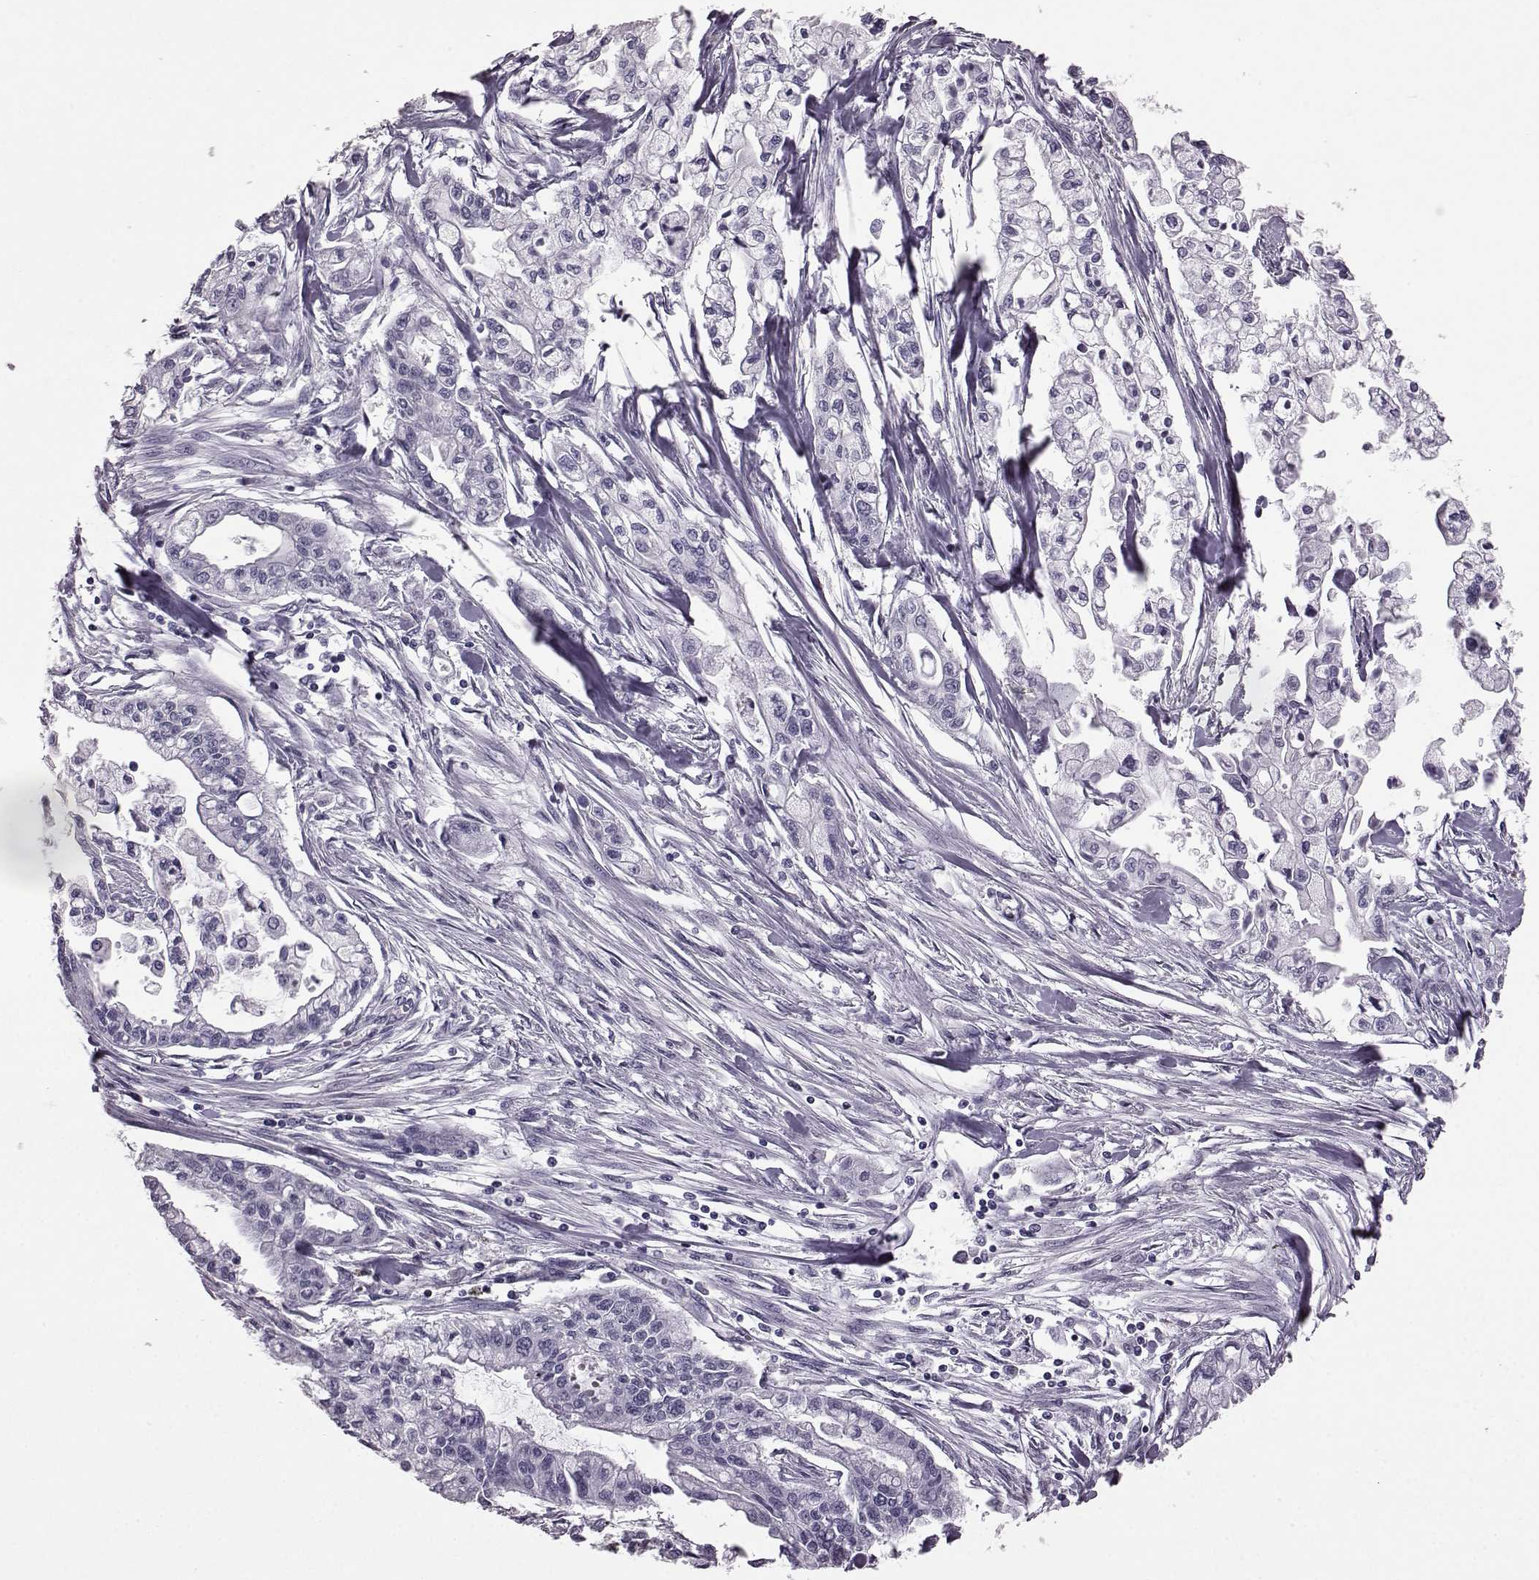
{"staining": {"intensity": "negative", "quantity": "none", "location": "none"}, "tissue": "pancreatic cancer", "cell_type": "Tumor cells", "image_type": "cancer", "snomed": [{"axis": "morphology", "description": "Adenocarcinoma, NOS"}, {"axis": "topography", "description": "Pancreas"}], "caption": "An immunohistochemistry photomicrograph of pancreatic cancer (adenocarcinoma) is shown. There is no staining in tumor cells of pancreatic cancer (adenocarcinoma). Nuclei are stained in blue.", "gene": "AIPL1", "patient": {"sex": "male", "age": 54}}